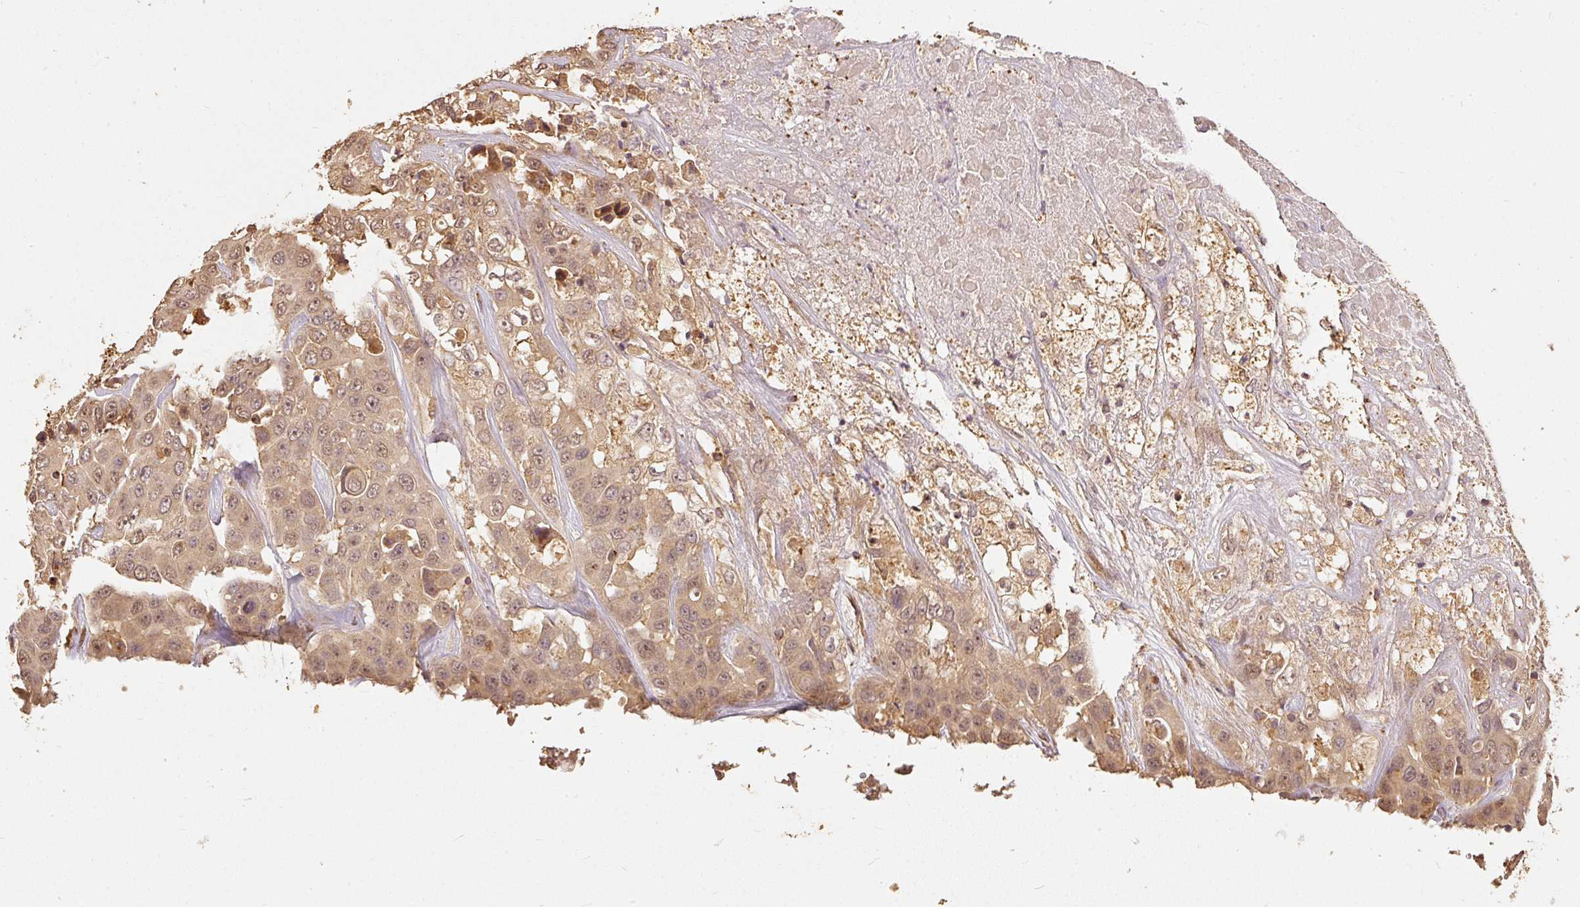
{"staining": {"intensity": "moderate", "quantity": ">75%", "location": "cytoplasmic/membranous"}, "tissue": "liver cancer", "cell_type": "Tumor cells", "image_type": "cancer", "snomed": [{"axis": "morphology", "description": "Cholangiocarcinoma"}, {"axis": "topography", "description": "Liver"}], "caption": "Liver cancer stained with immunohistochemistry (IHC) exhibits moderate cytoplasmic/membranous expression in approximately >75% of tumor cells. The protein is stained brown, and the nuclei are stained in blue (DAB (3,3'-diaminobenzidine) IHC with brightfield microscopy, high magnification).", "gene": "FUT8", "patient": {"sex": "female", "age": 52}}